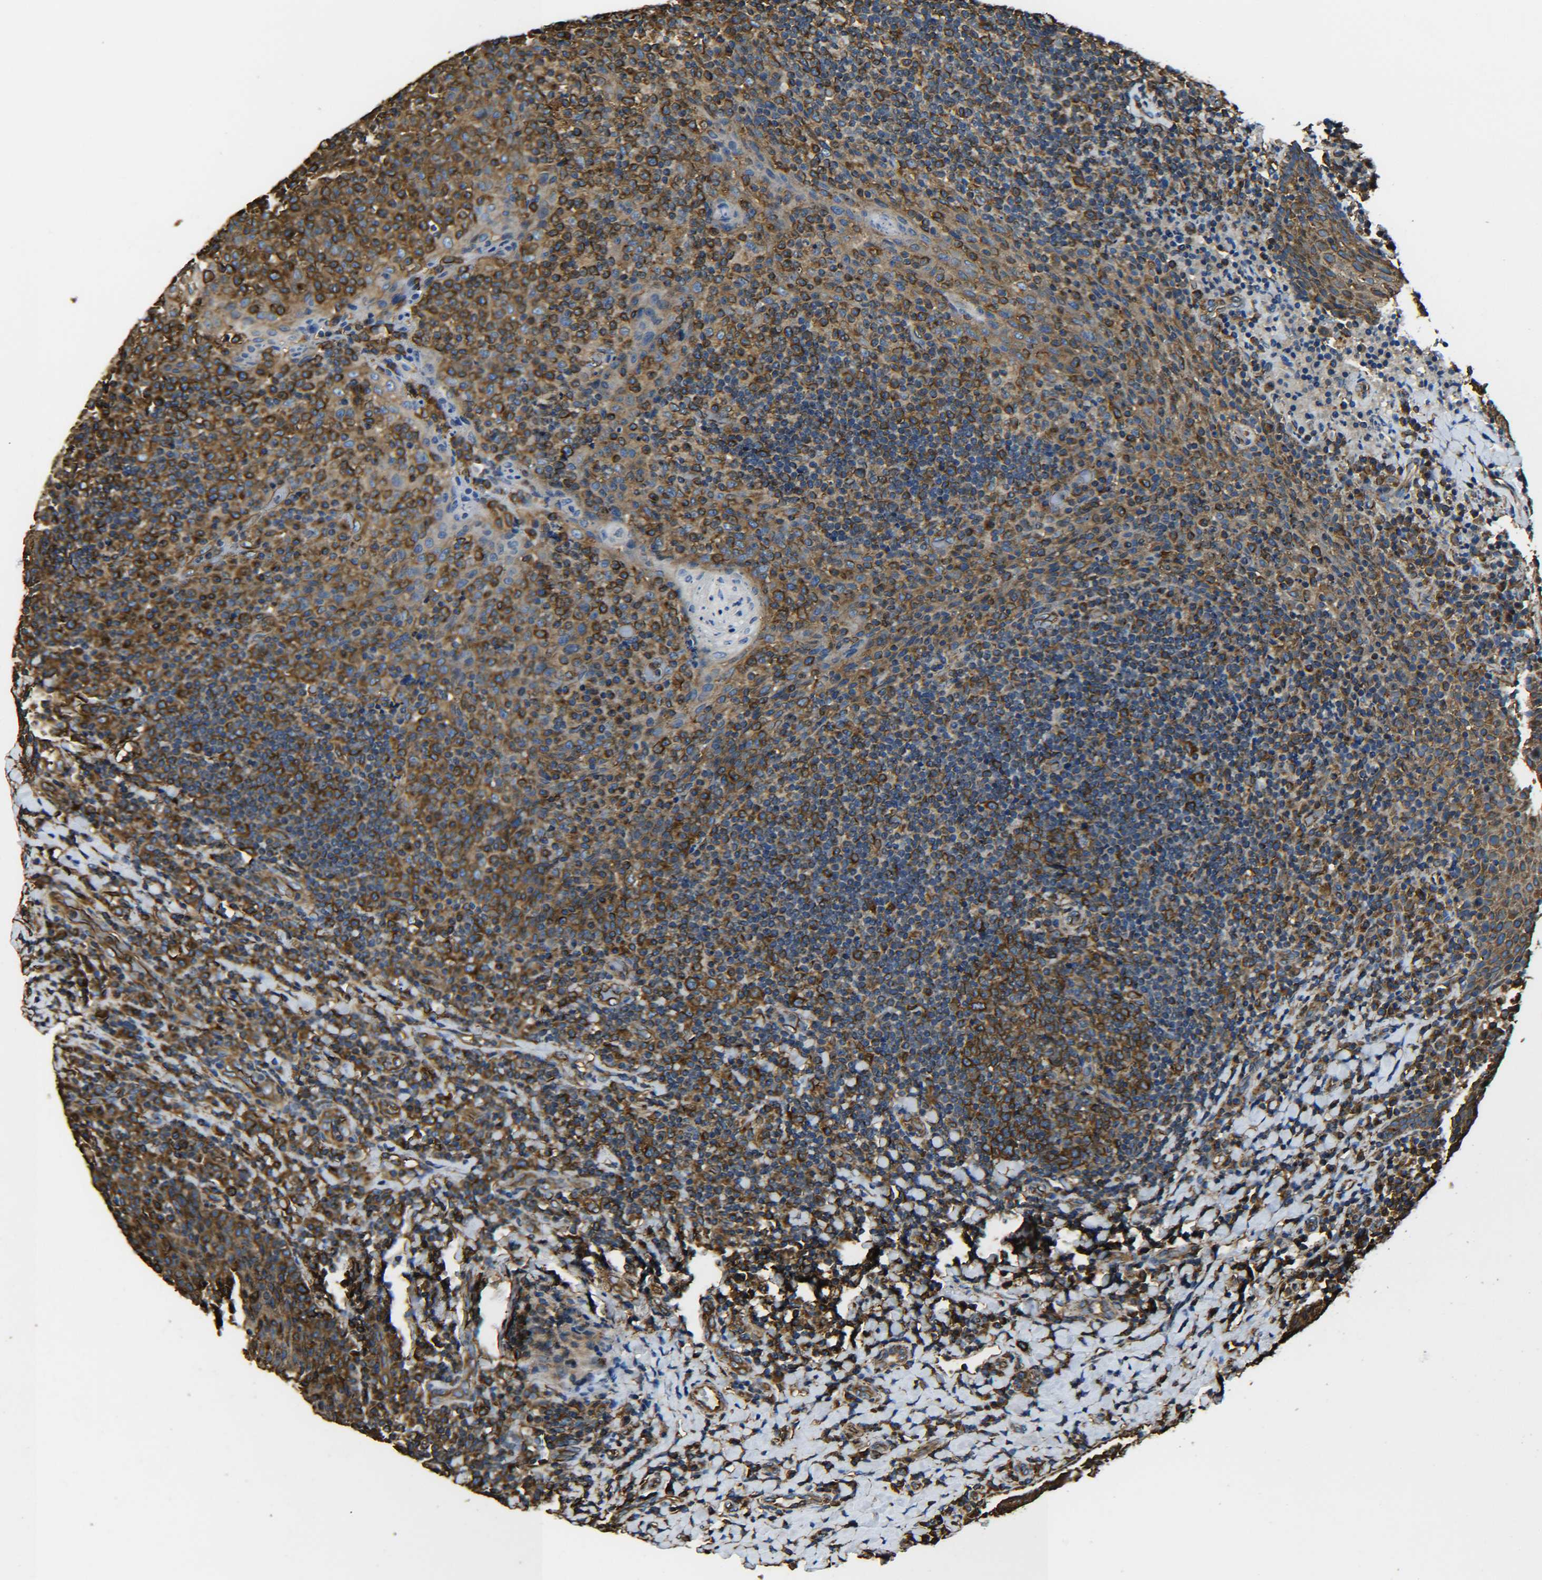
{"staining": {"intensity": "strong", "quantity": ">75%", "location": "cytoplasmic/membranous"}, "tissue": "tonsil", "cell_type": "Germinal center cells", "image_type": "normal", "snomed": [{"axis": "morphology", "description": "Normal tissue, NOS"}, {"axis": "topography", "description": "Tonsil"}], "caption": "Strong cytoplasmic/membranous staining is present in about >75% of germinal center cells in normal tonsil. (Brightfield microscopy of DAB IHC at high magnification).", "gene": "TUBB", "patient": {"sex": "male", "age": 17}}